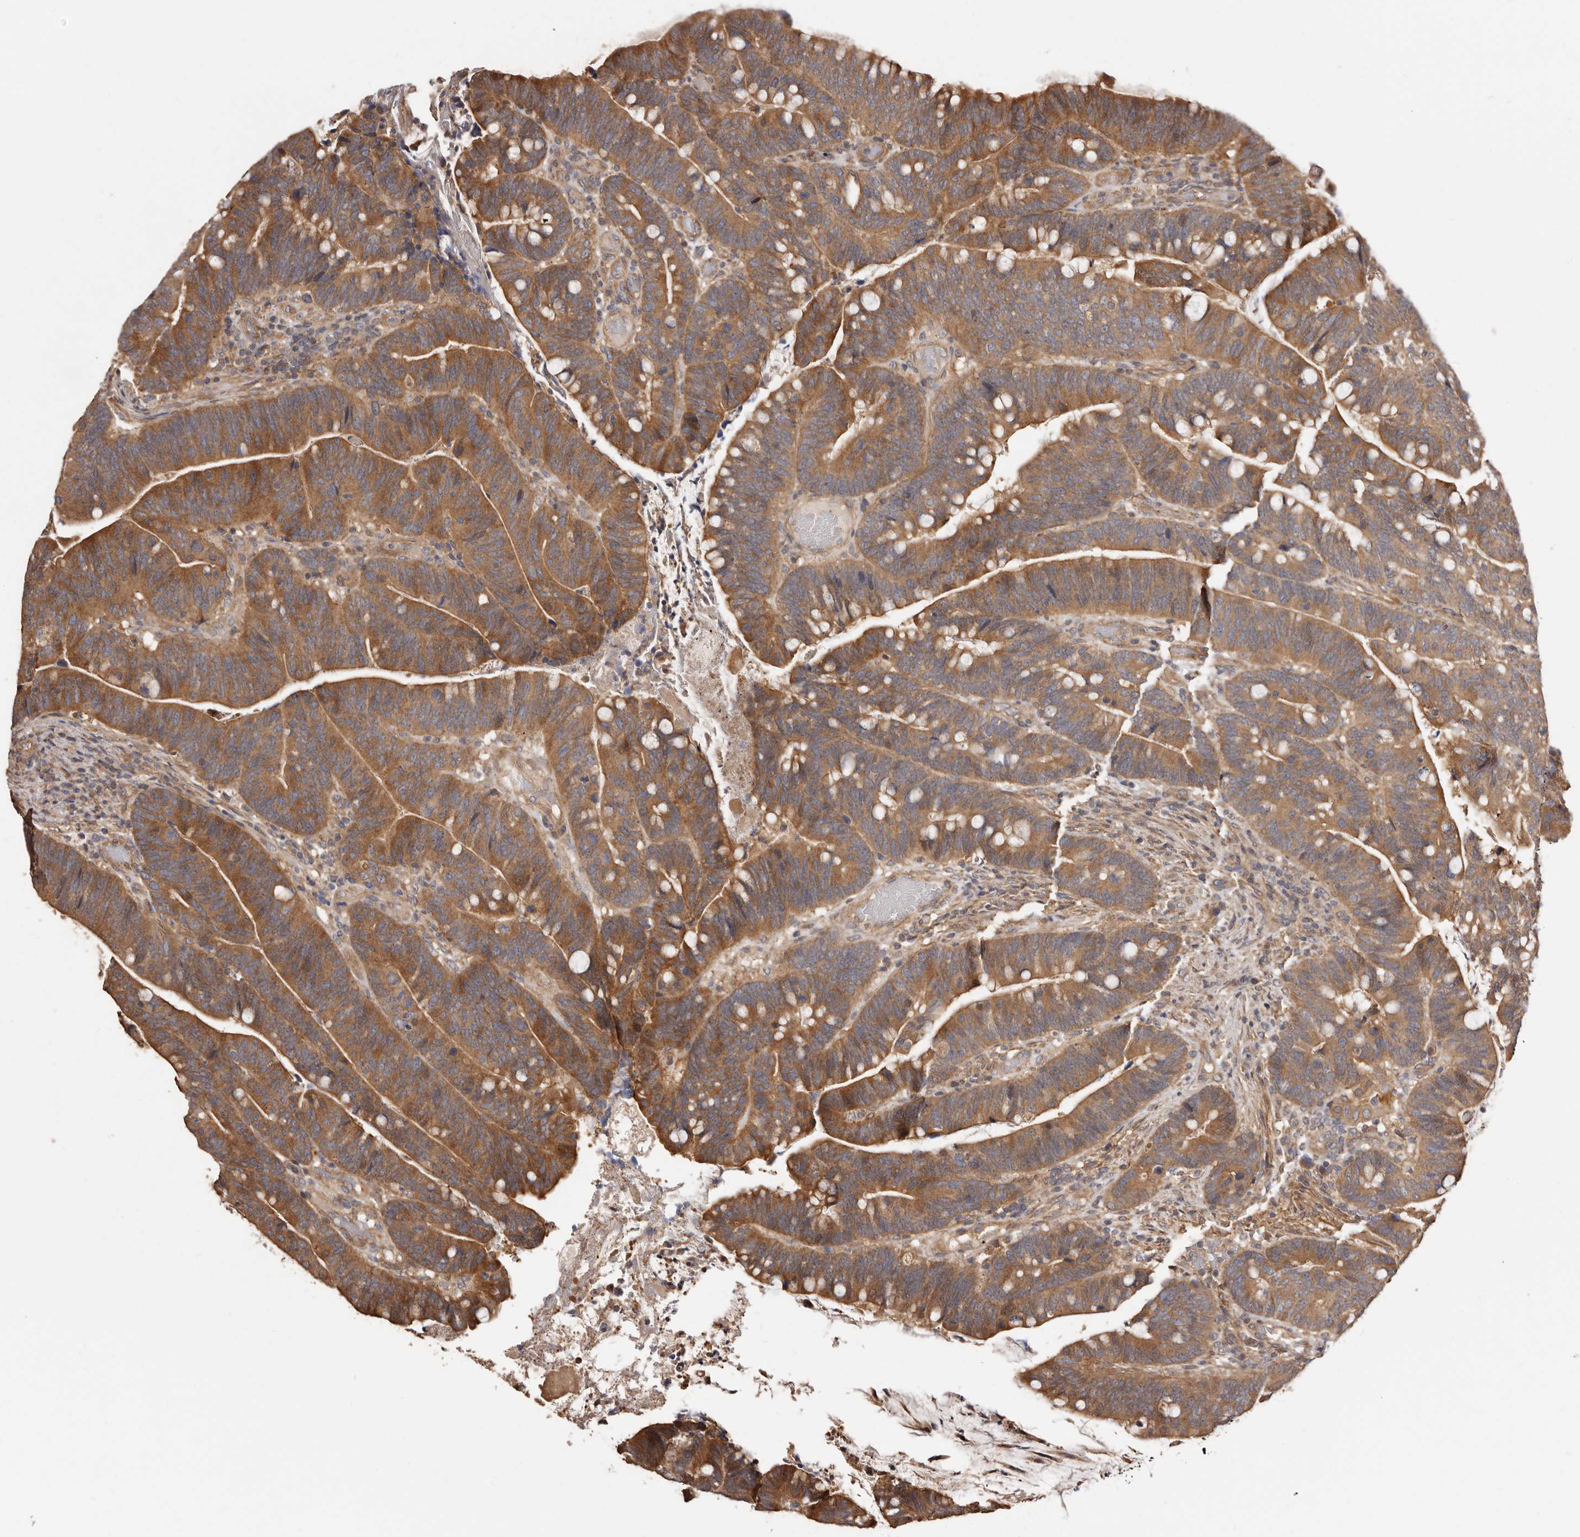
{"staining": {"intensity": "moderate", "quantity": ">75%", "location": "cytoplasmic/membranous"}, "tissue": "colorectal cancer", "cell_type": "Tumor cells", "image_type": "cancer", "snomed": [{"axis": "morphology", "description": "Adenocarcinoma, NOS"}, {"axis": "topography", "description": "Colon"}], "caption": "Brown immunohistochemical staining in human colorectal adenocarcinoma demonstrates moderate cytoplasmic/membranous positivity in about >75% of tumor cells.", "gene": "COQ8B", "patient": {"sex": "female", "age": 66}}